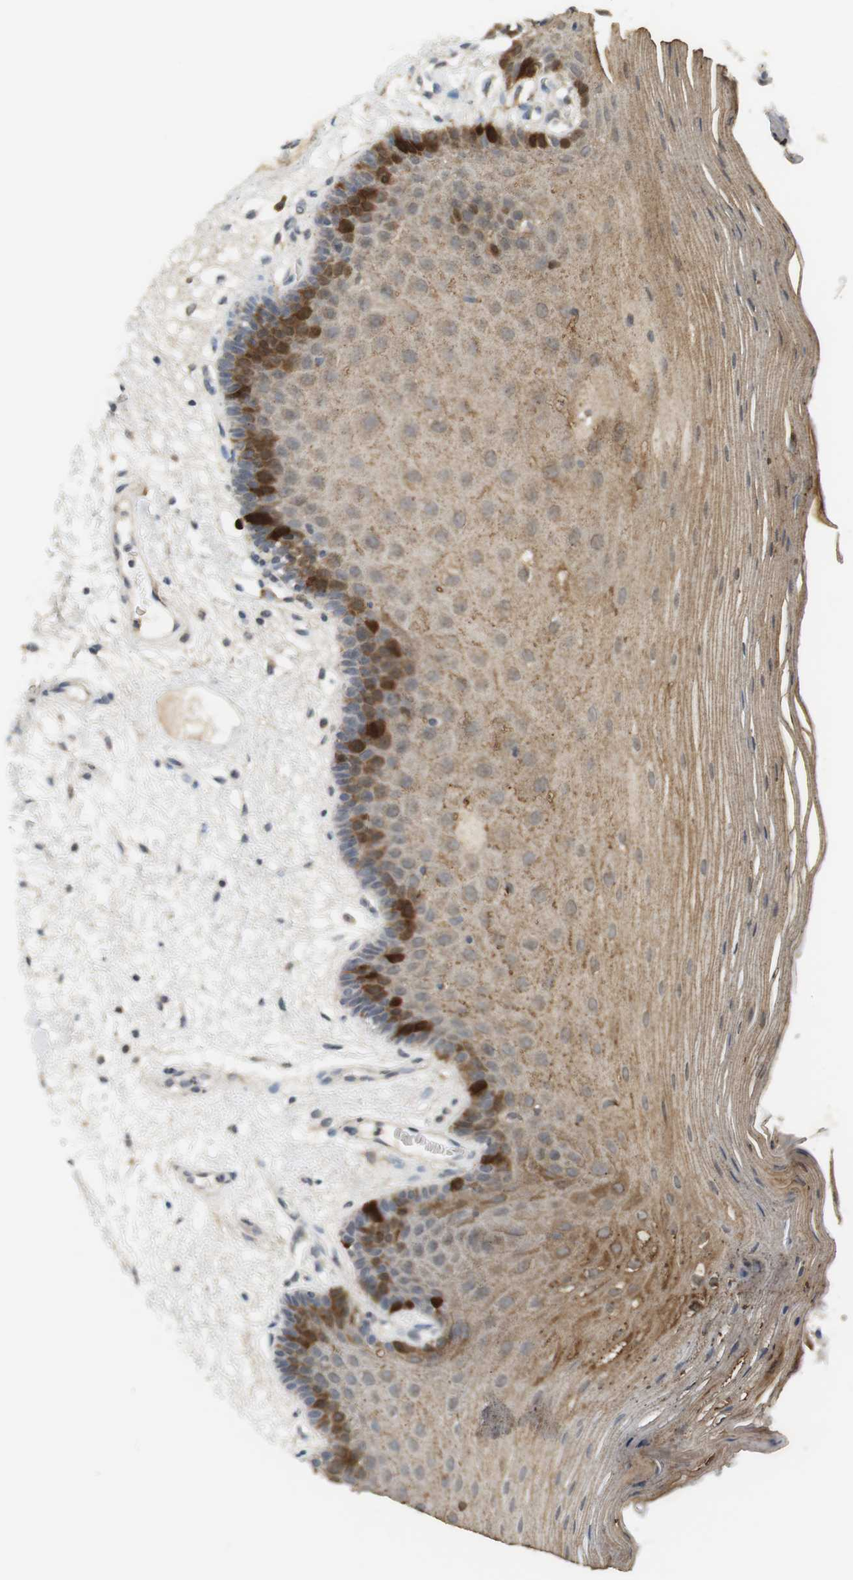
{"staining": {"intensity": "strong", "quantity": "<25%", "location": "cytoplasmic/membranous"}, "tissue": "oral mucosa", "cell_type": "Squamous epithelial cells", "image_type": "normal", "snomed": [{"axis": "morphology", "description": "Normal tissue, NOS"}, {"axis": "morphology", "description": "Squamous cell carcinoma, NOS"}, {"axis": "topography", "description": "Skeletal muscle"}, {"axis": "topography", "description": "Oral tissue"}, {"axis": "topography", "description": "Head-Neck"}], "caption": "Oral mucosa stained with IHC reveals strong cytoplasmic/membranous expression in approximately <25% of squamous epithelial cells.", "gene": "TTK", "patient": {"sex": "male", "age": 71}}